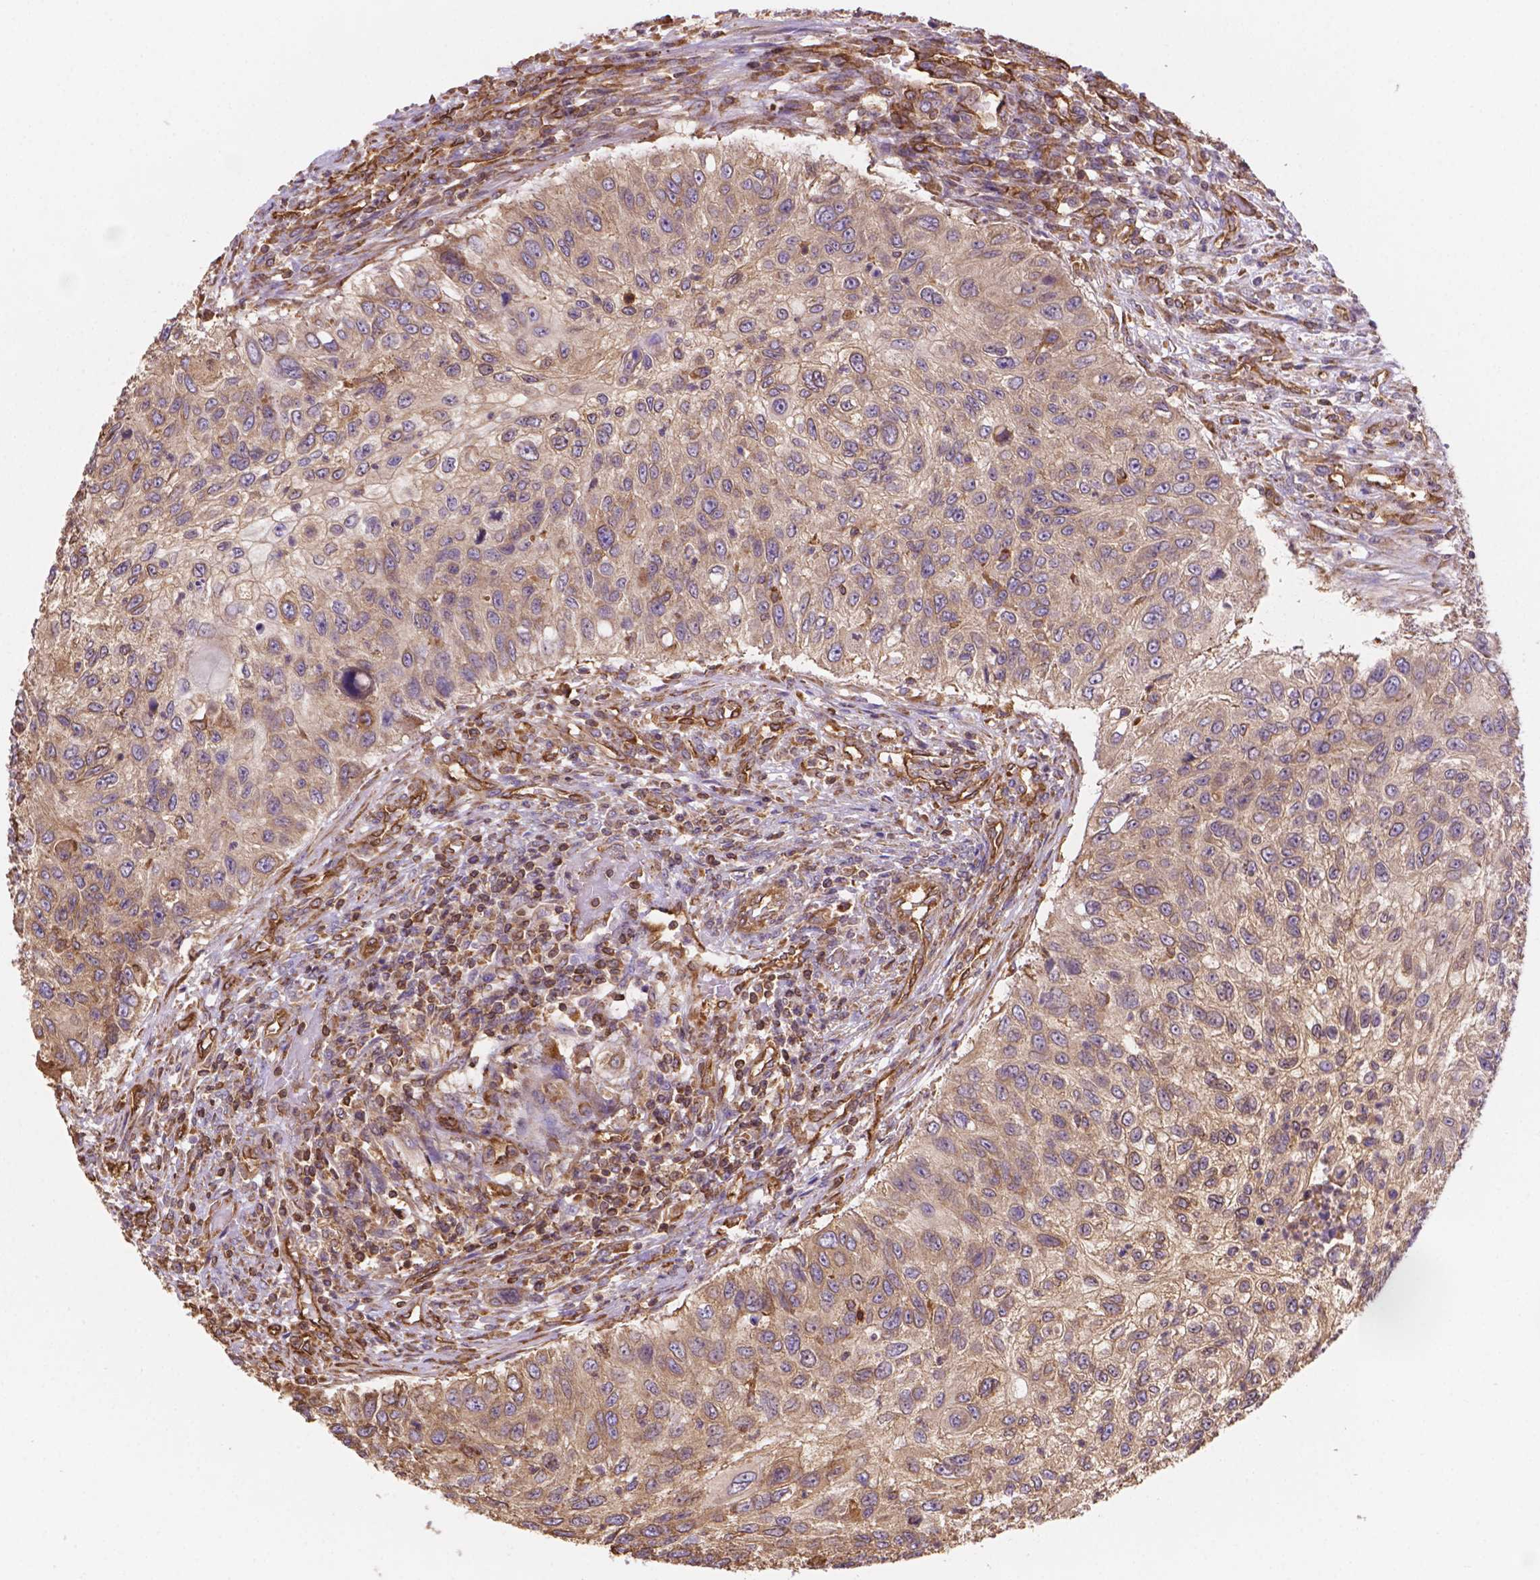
{"staining": {"intensity": "moderate", "quantity": ">75%", "location": "cytoplasmic/membranous"}, "tissue": "urothelial cancer", "cell_type": "Tumor cells", "image_type": "cancer", "snomed": [{"axis": "morphology", "description": "Urothelial carcinoma, High grade"}, {"axis": "topography", "description": "Urinary bladder"}], "caption": "Brown immunohistochemical staining in human urothelial cancer demonstrates moderate cytoplasmic/membranous expression in approximately >75% of tumor cells. Using DAB (3,3'-diaminobenzidine) (brown) and hematoxylin (blue) stains, captured at high magnification using brightfield microscopy.", "gene": "DMWD", "patient": {"sex": "female", "age": 60}}